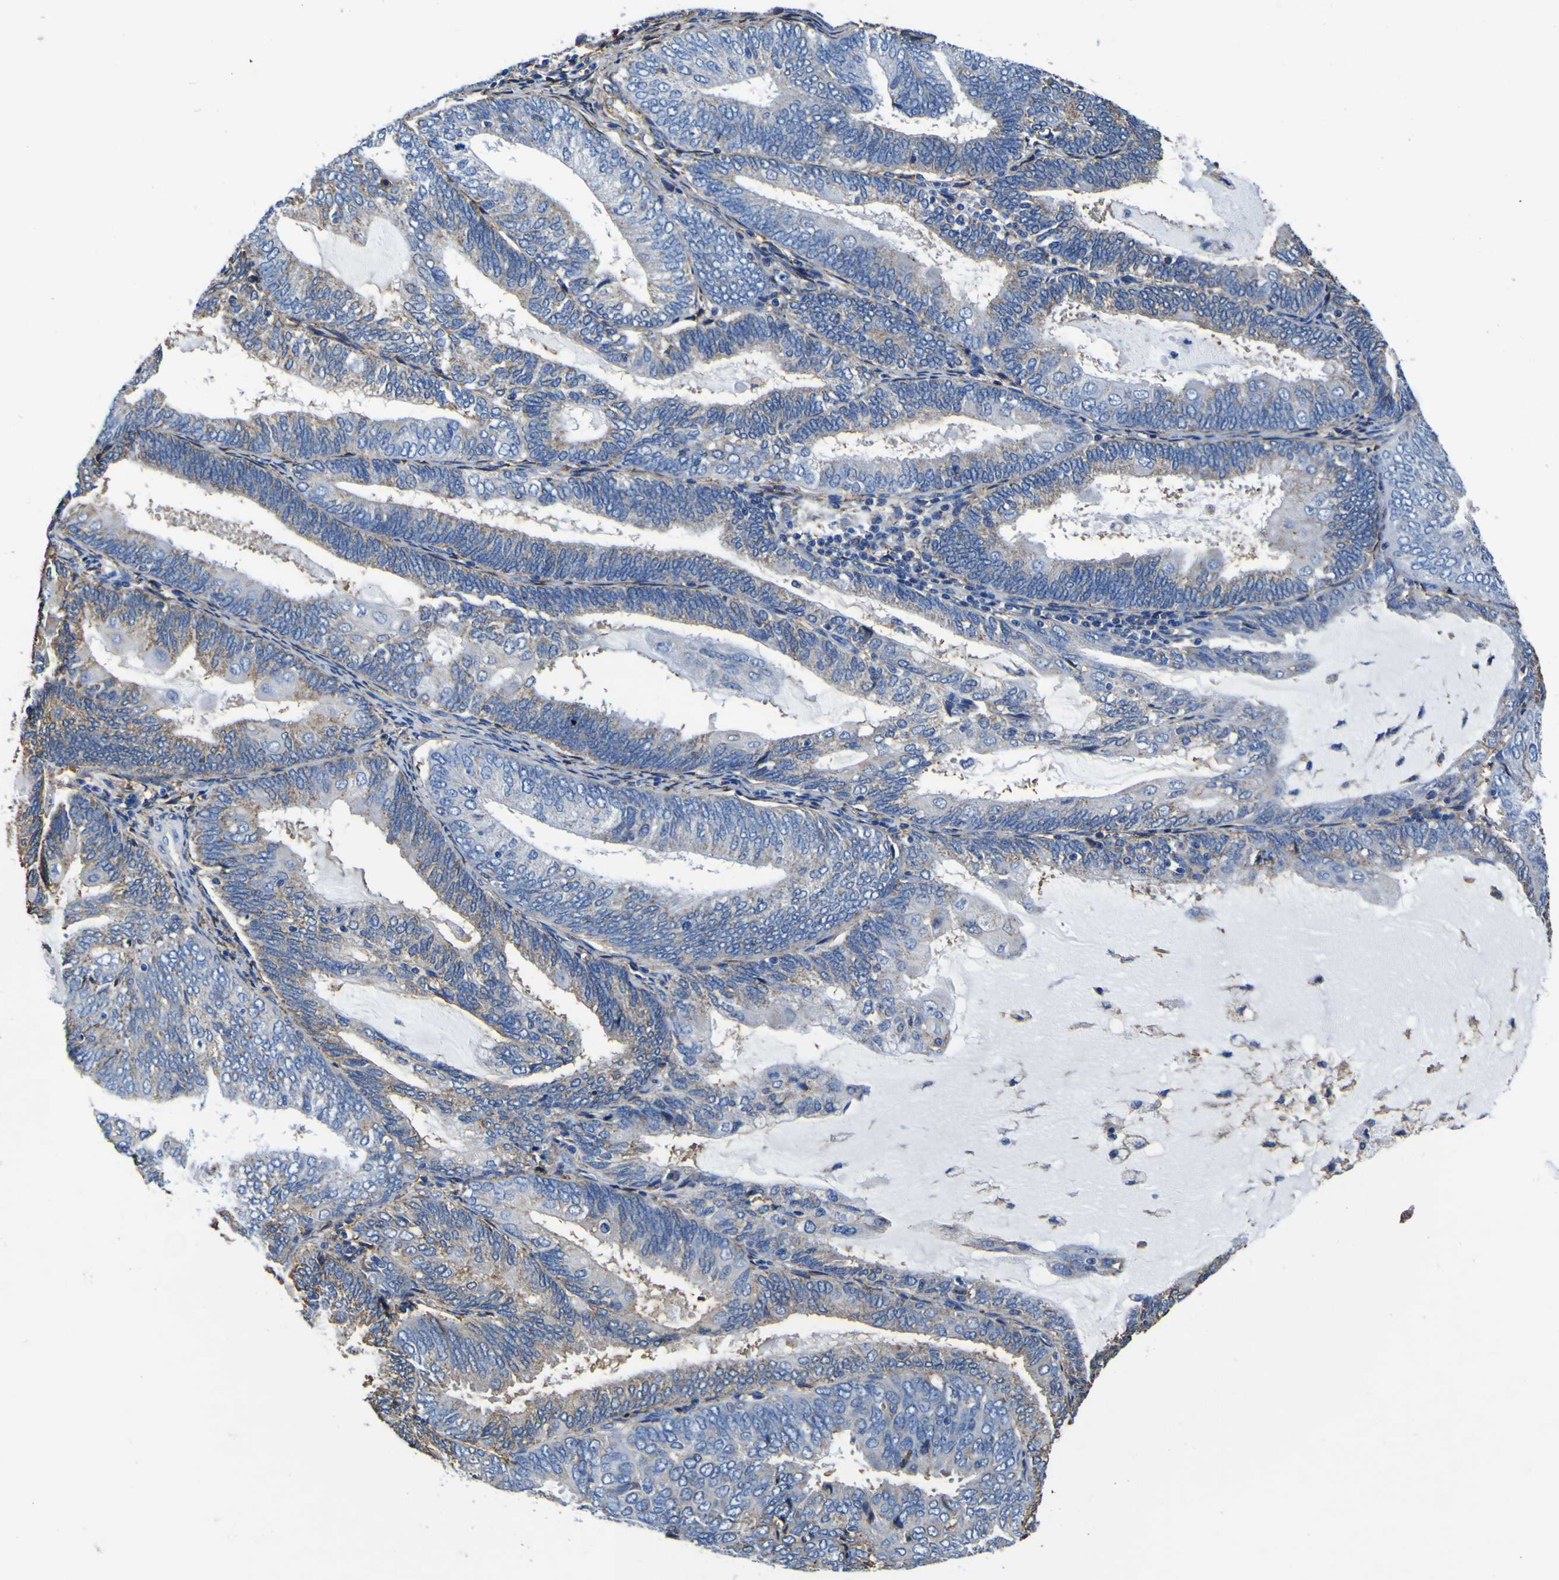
{"staining": {"intensity": "moderate", "quantity": "25%-75%", "location": "cytoplasmic/membranous"}, "tissue": "endometrial cancer", "cell_type": "Tumor cells", "image_type": "cancer", "snomed": [{"axis": "morphology", "description": "Adenocarcinoma, NOS"}, {"axis": "topography", "description": "Endometrium"}], "caption": "Human adenocarcinoma (endometrial) stained for a protein (brown) displays moderate cytoplasmic/membranous positive expression in about 25%-75% of tumor cells.", "gene": "PXDN", "patient": {"sex": "female", "age": 81}}